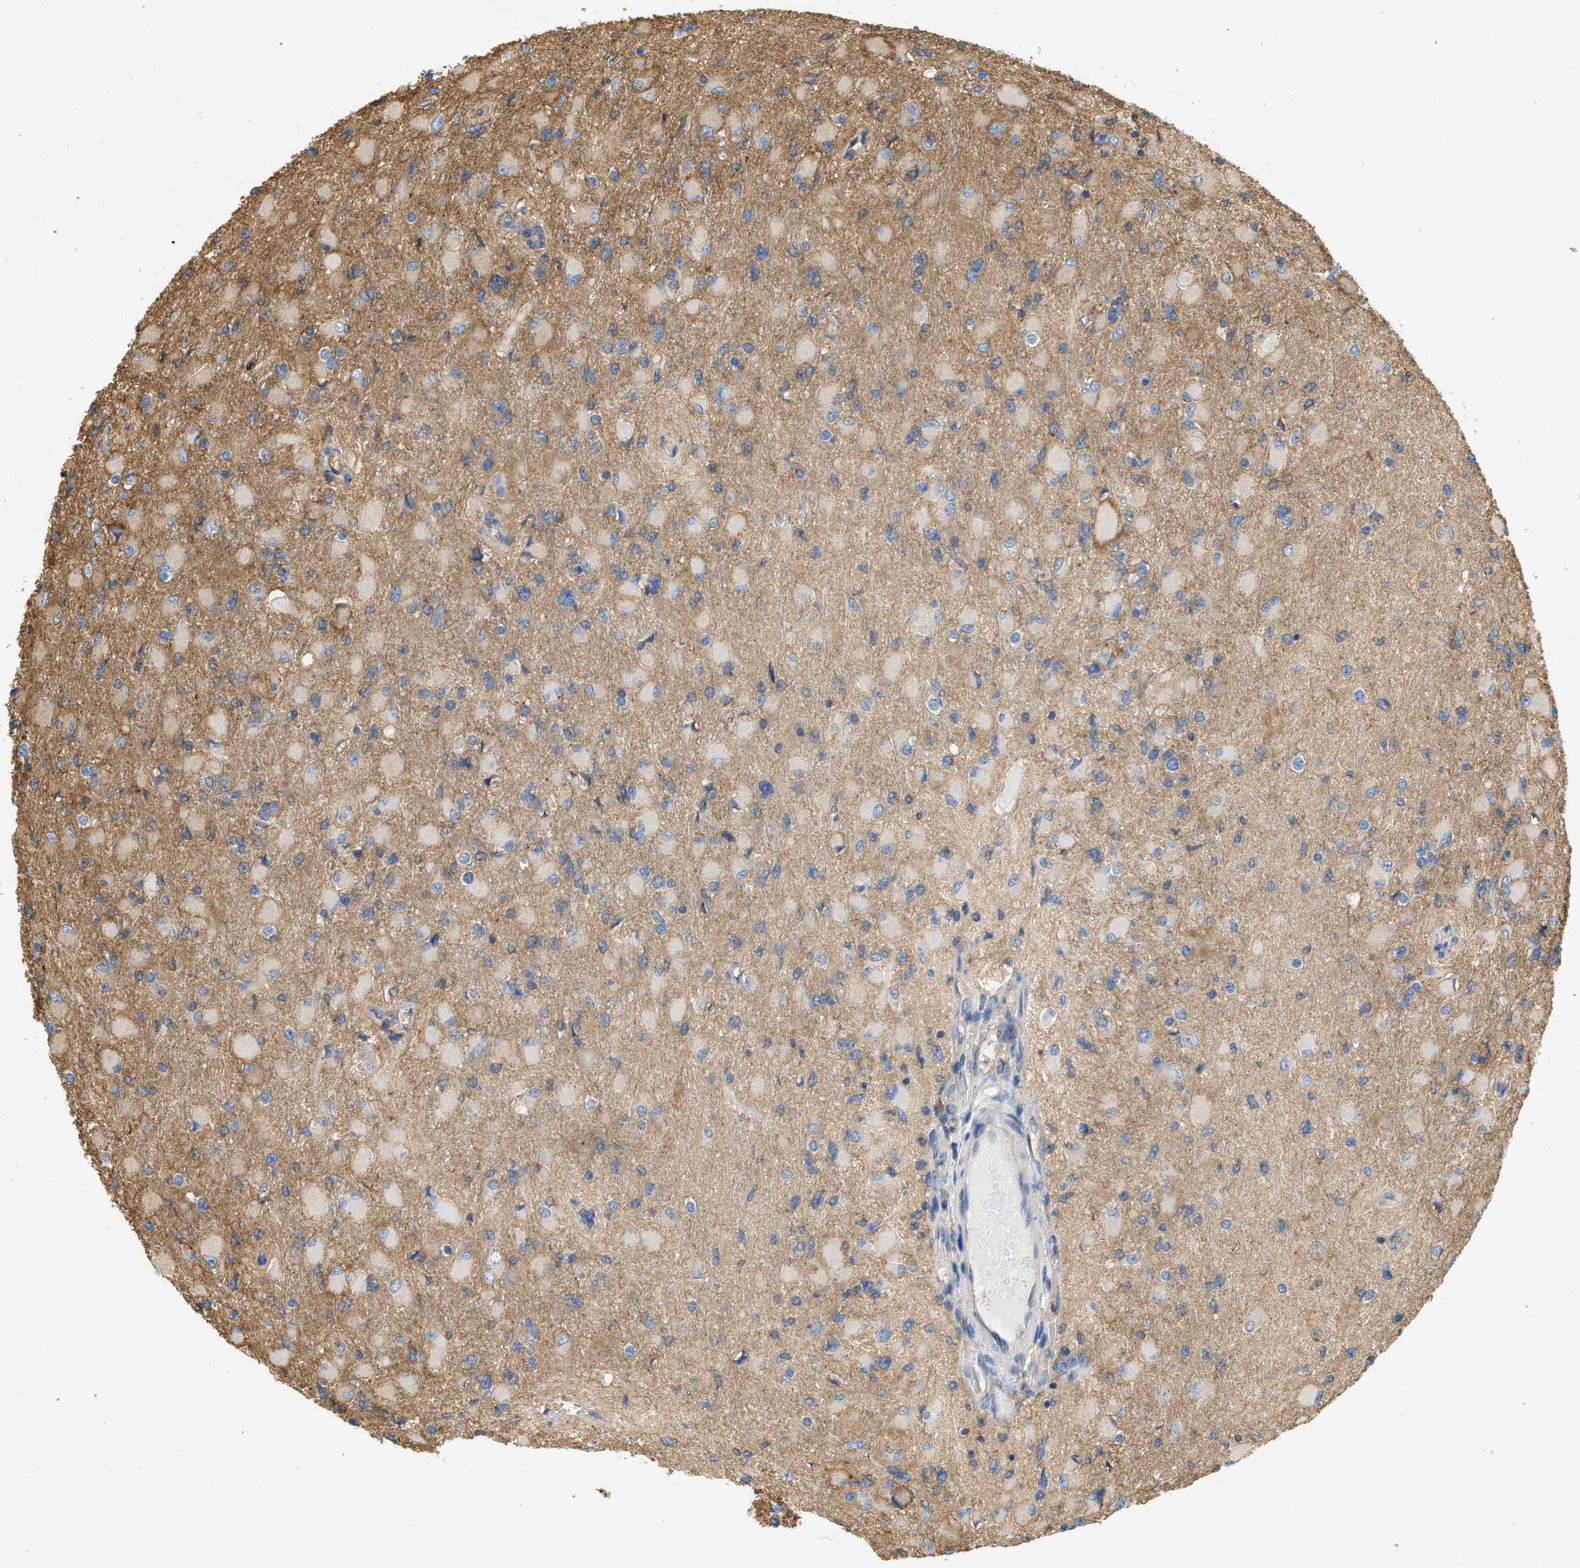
{"staining": {"intensity": "moderate", "quantity": "<25%", "location": "cytoplasmic/membranous"}, "tissue": "glioma", "cell_type": "Tumor cells", "image_type": "cancer", "snomed": [{"axis": "morphology", "description": "Glioma, malignant, High grade"}, {"axis": "topography", "description": "Cerebral cortex"}], "caption": "A high-resolution histopathology image shows immunohistochemistry staining of glioma, which displays moderate cytoplasmic/membranous staining in approximately <25% of tumor cells.", "gene": "GNB4", "patient": {"sex": "female", "age": 36}}